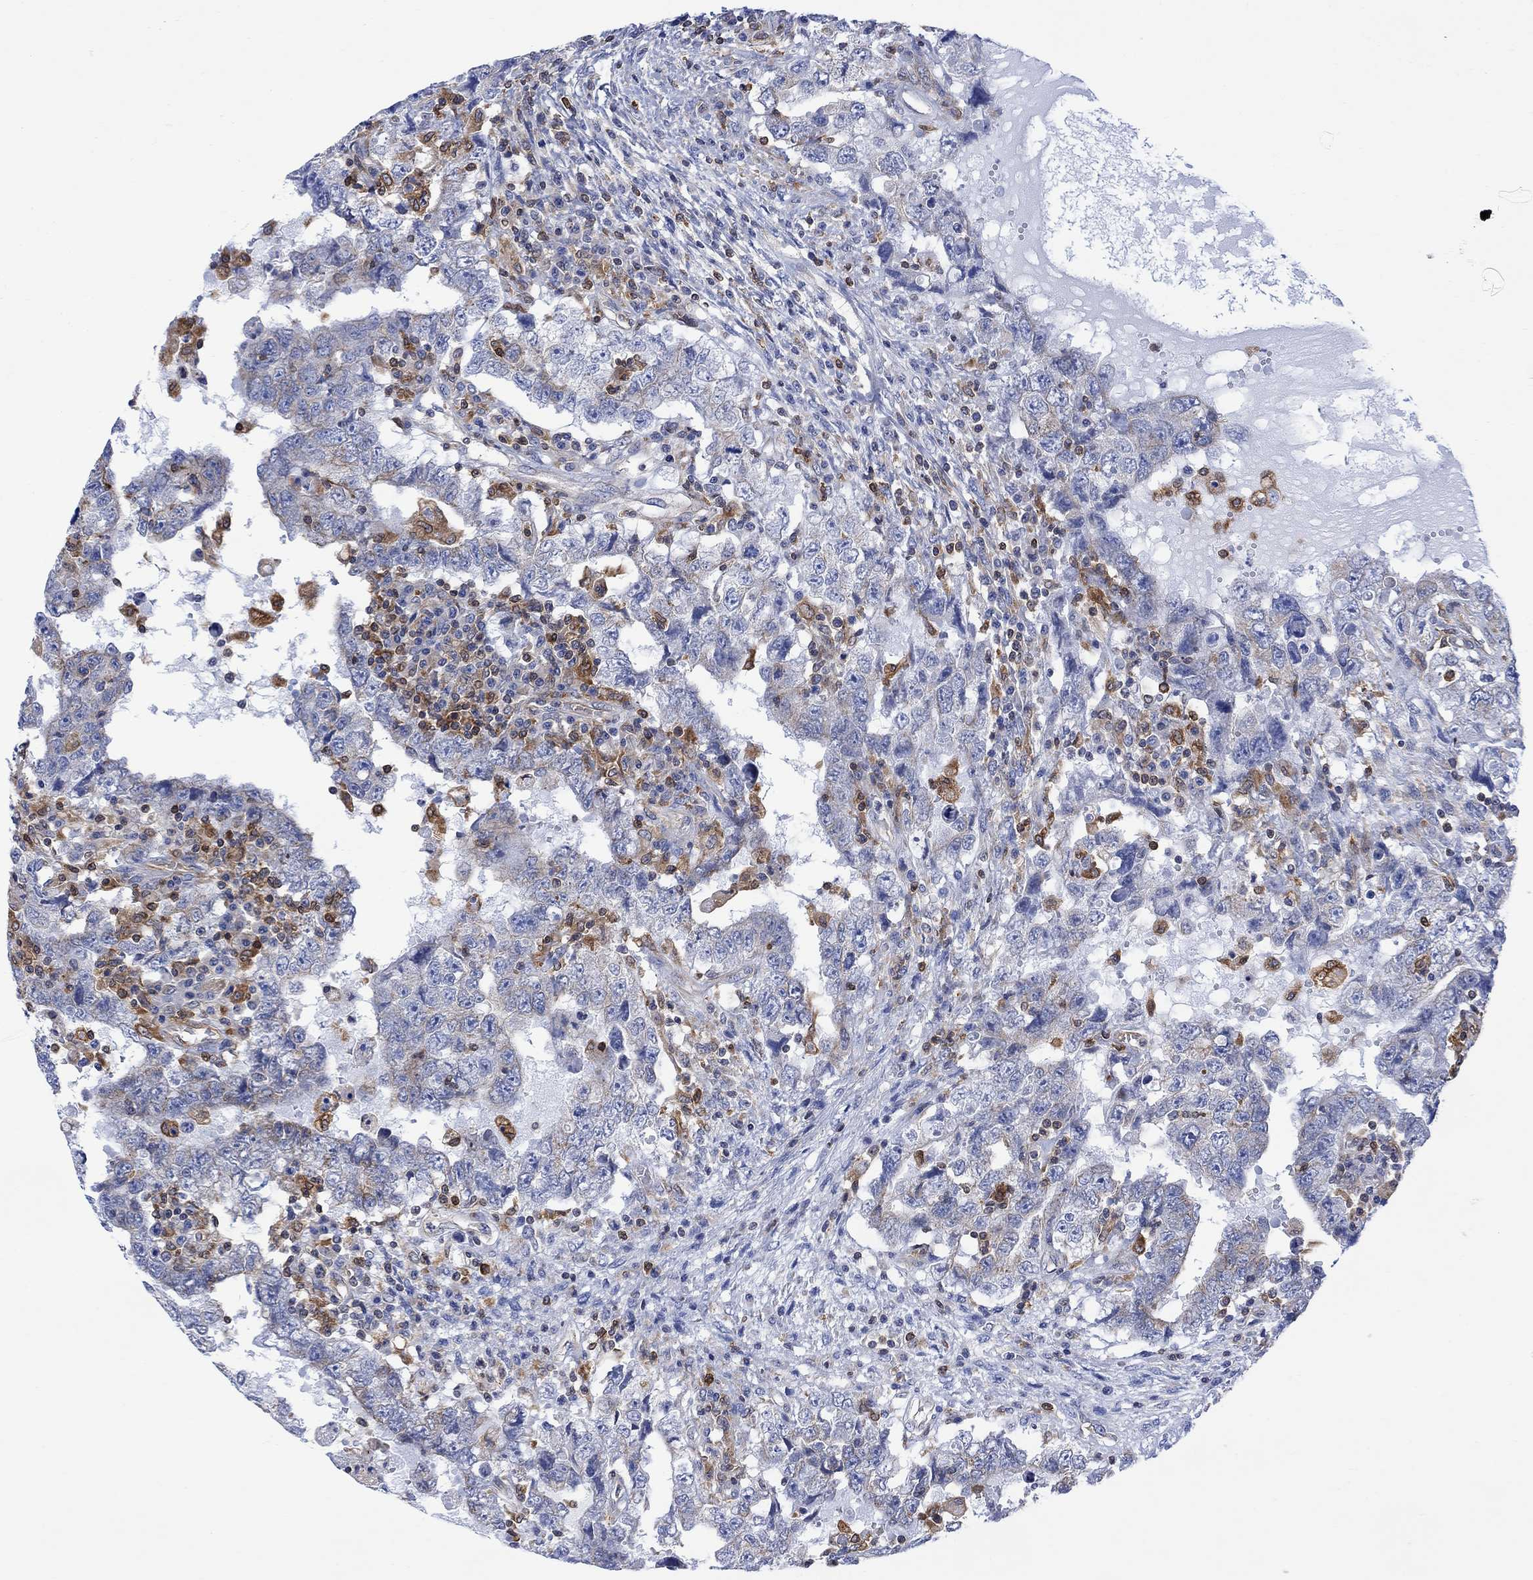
{"staining": {"intensity": "weak", "quantity": "<25%", "location": "cytoplasmic/membranous"}, "tissue": "testis cancer", "cell_type": "Tumor cells", "image_type": "cancer", "snomed": [{"axis": "morphology", "description": "Carcinoma, Embryonal, NOS"}, {"axis": "topography", "description": "Testis"}], "caption": "Immunohistochemistry of human testis cancer (embryonal carcinoma) displays no expression in tumor cells.", "gene": "GBP5", "patient": {"sex": "male", "age": 26}}